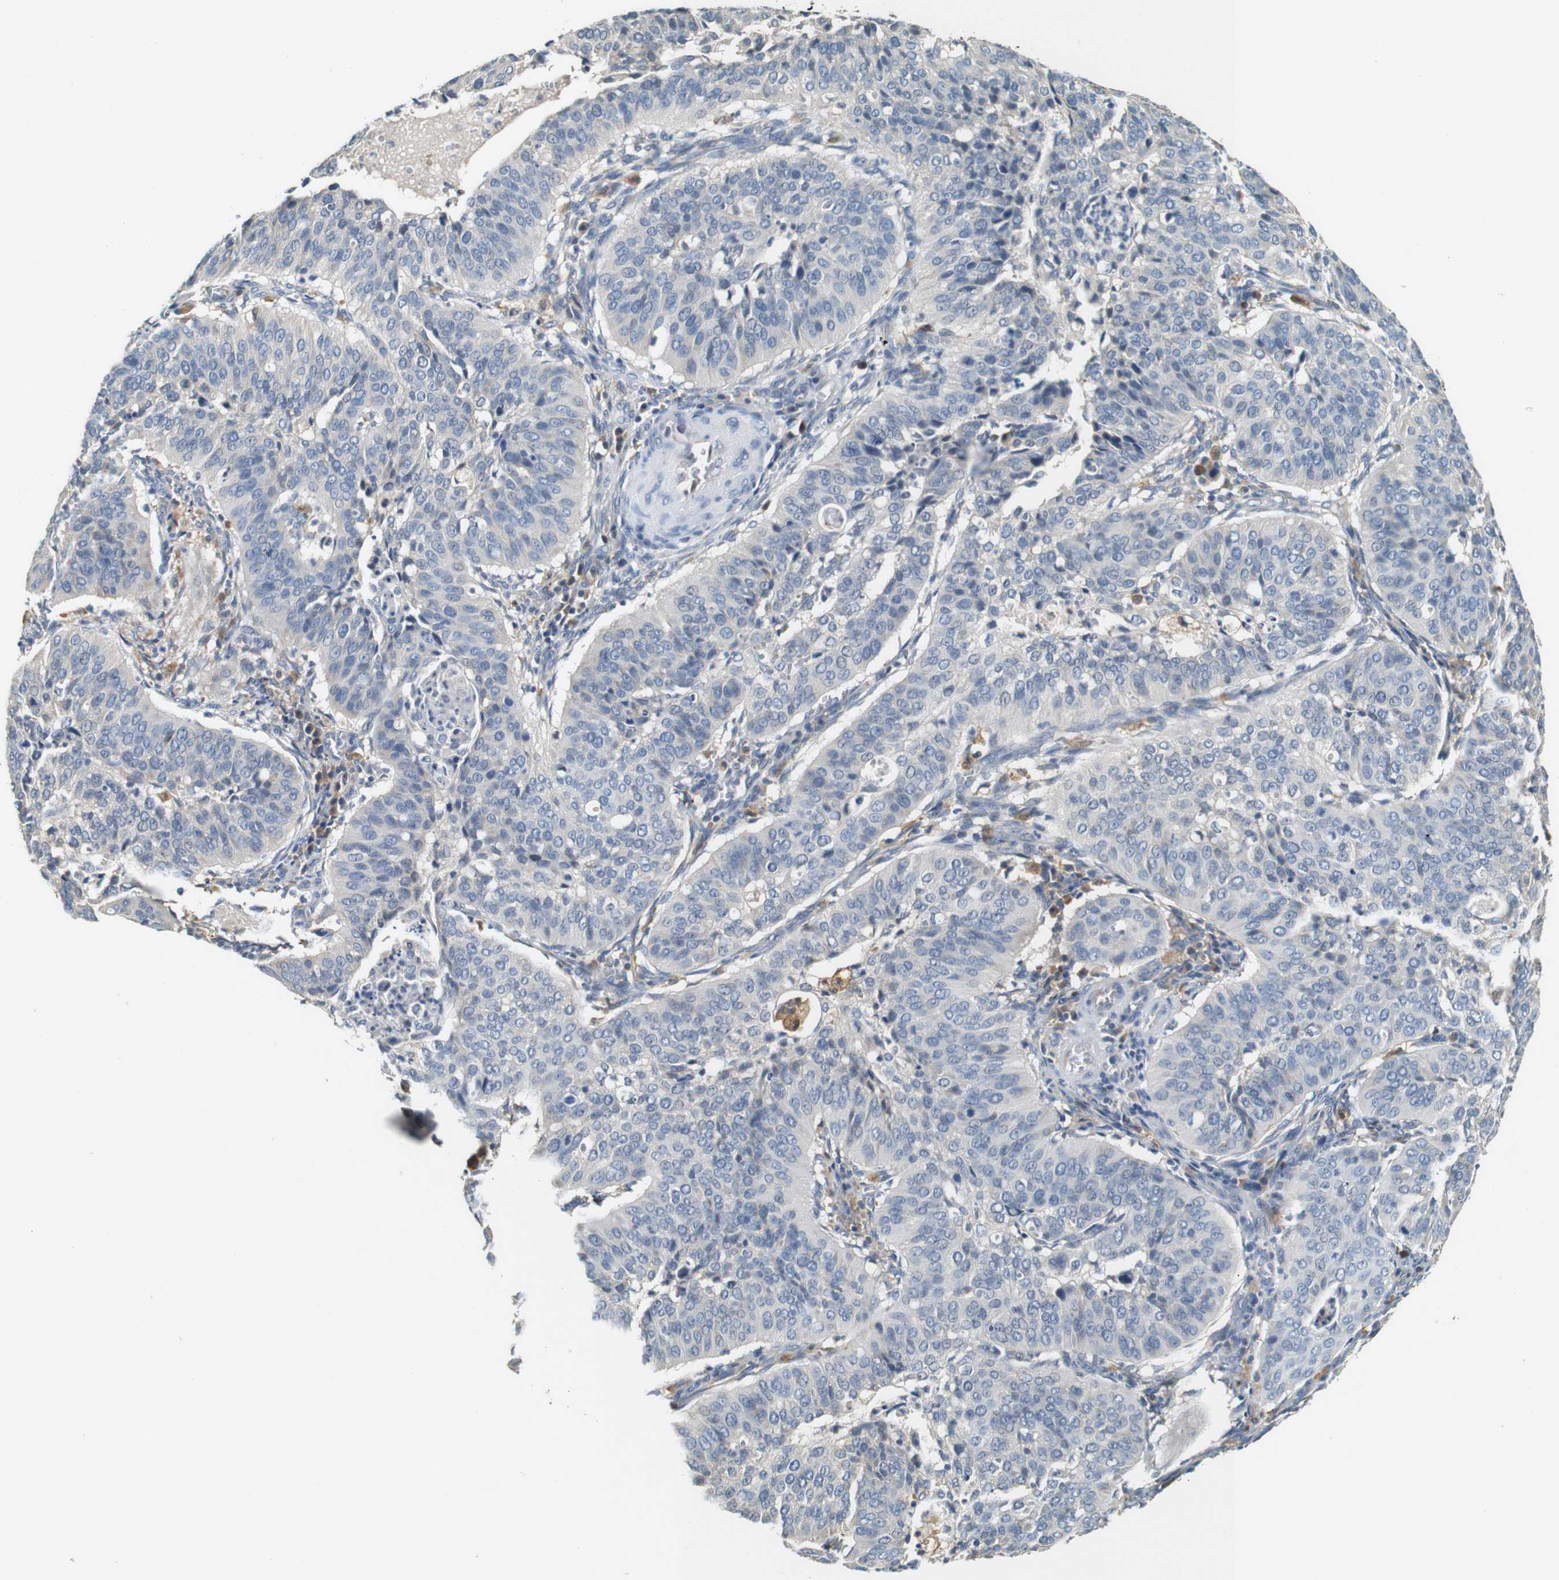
{"staining": {"intensity": "negative", "quantity": "none", "location": "none"}, "tissue": "cervical cancer", "cell_type": "Tumor cells", "image_type": "cancer", "snomed": [{"axis": "morphology", "description": "Normal tissue, NOS"}, {"axis": "morphology", "description": "Squamous cell carcinoma, NOS"}, {"axis": "topography", "description": "Cervix"}], "caption": "An image of cervical cancer (squamous cell carcinoma) stained for a protein demonstrates no brown staining in tumor cells.", "gene": "NEBL", "patient": {"sex": "female", "age": 39}}